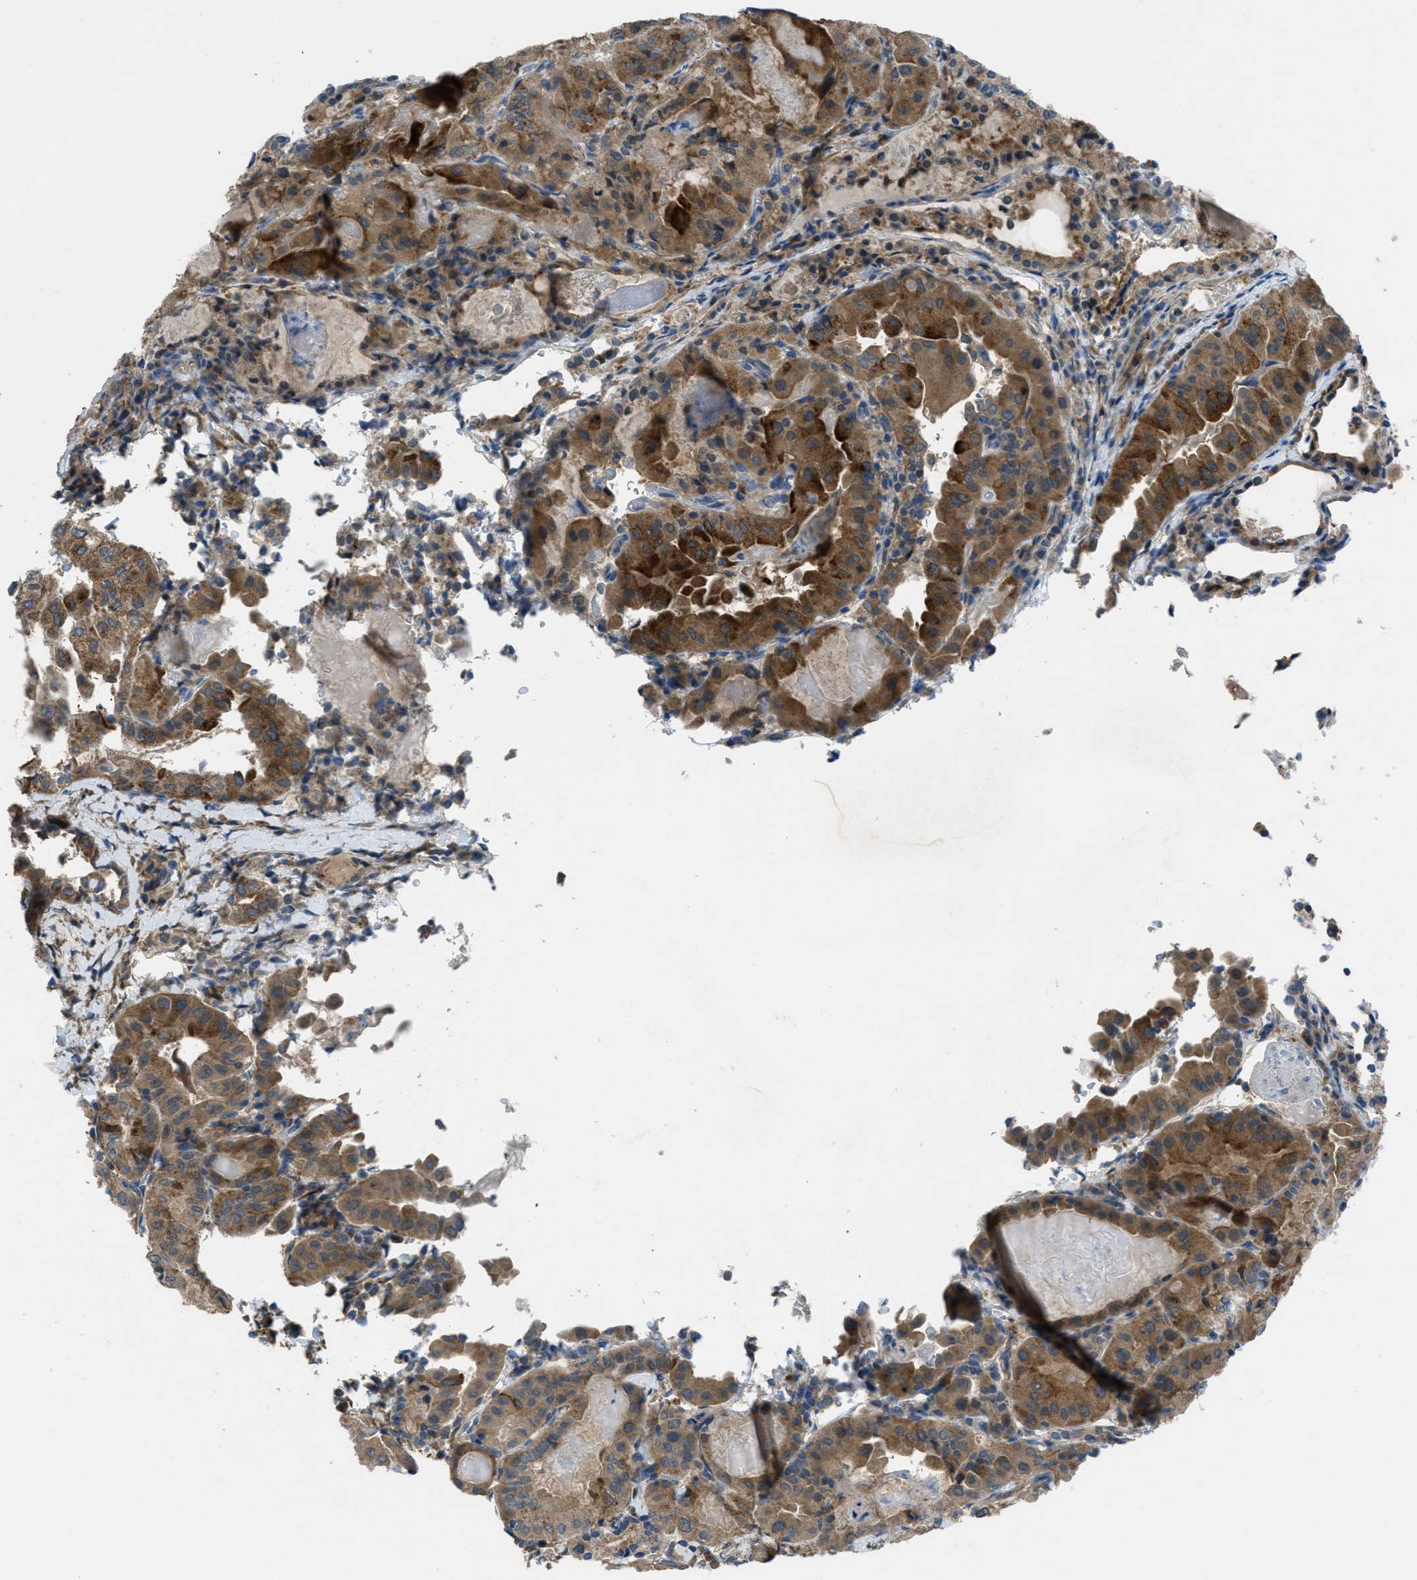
{"staining": {"intensity": "strong", "quantity": ">75%", "location": "cytoplasmic/membranous"}, "tissue": "thyroid cancer", "cell_type": "Tumor cells", "image_type": "cancer", "snomed": [{"axis": "morphology", "description": "Papillary adenocarcinoma, NOS"}, {"axis": "topography", "description": "Thyroid gland"}], "caption": "About >75% of tumor cells in thyroid cancer show strong cytoplasmic/membranous protein positivity as visualized by brown immunohistochemical staining.", "gene": "MAP3K20", "patient": {"sex": "female", "age": 42}}